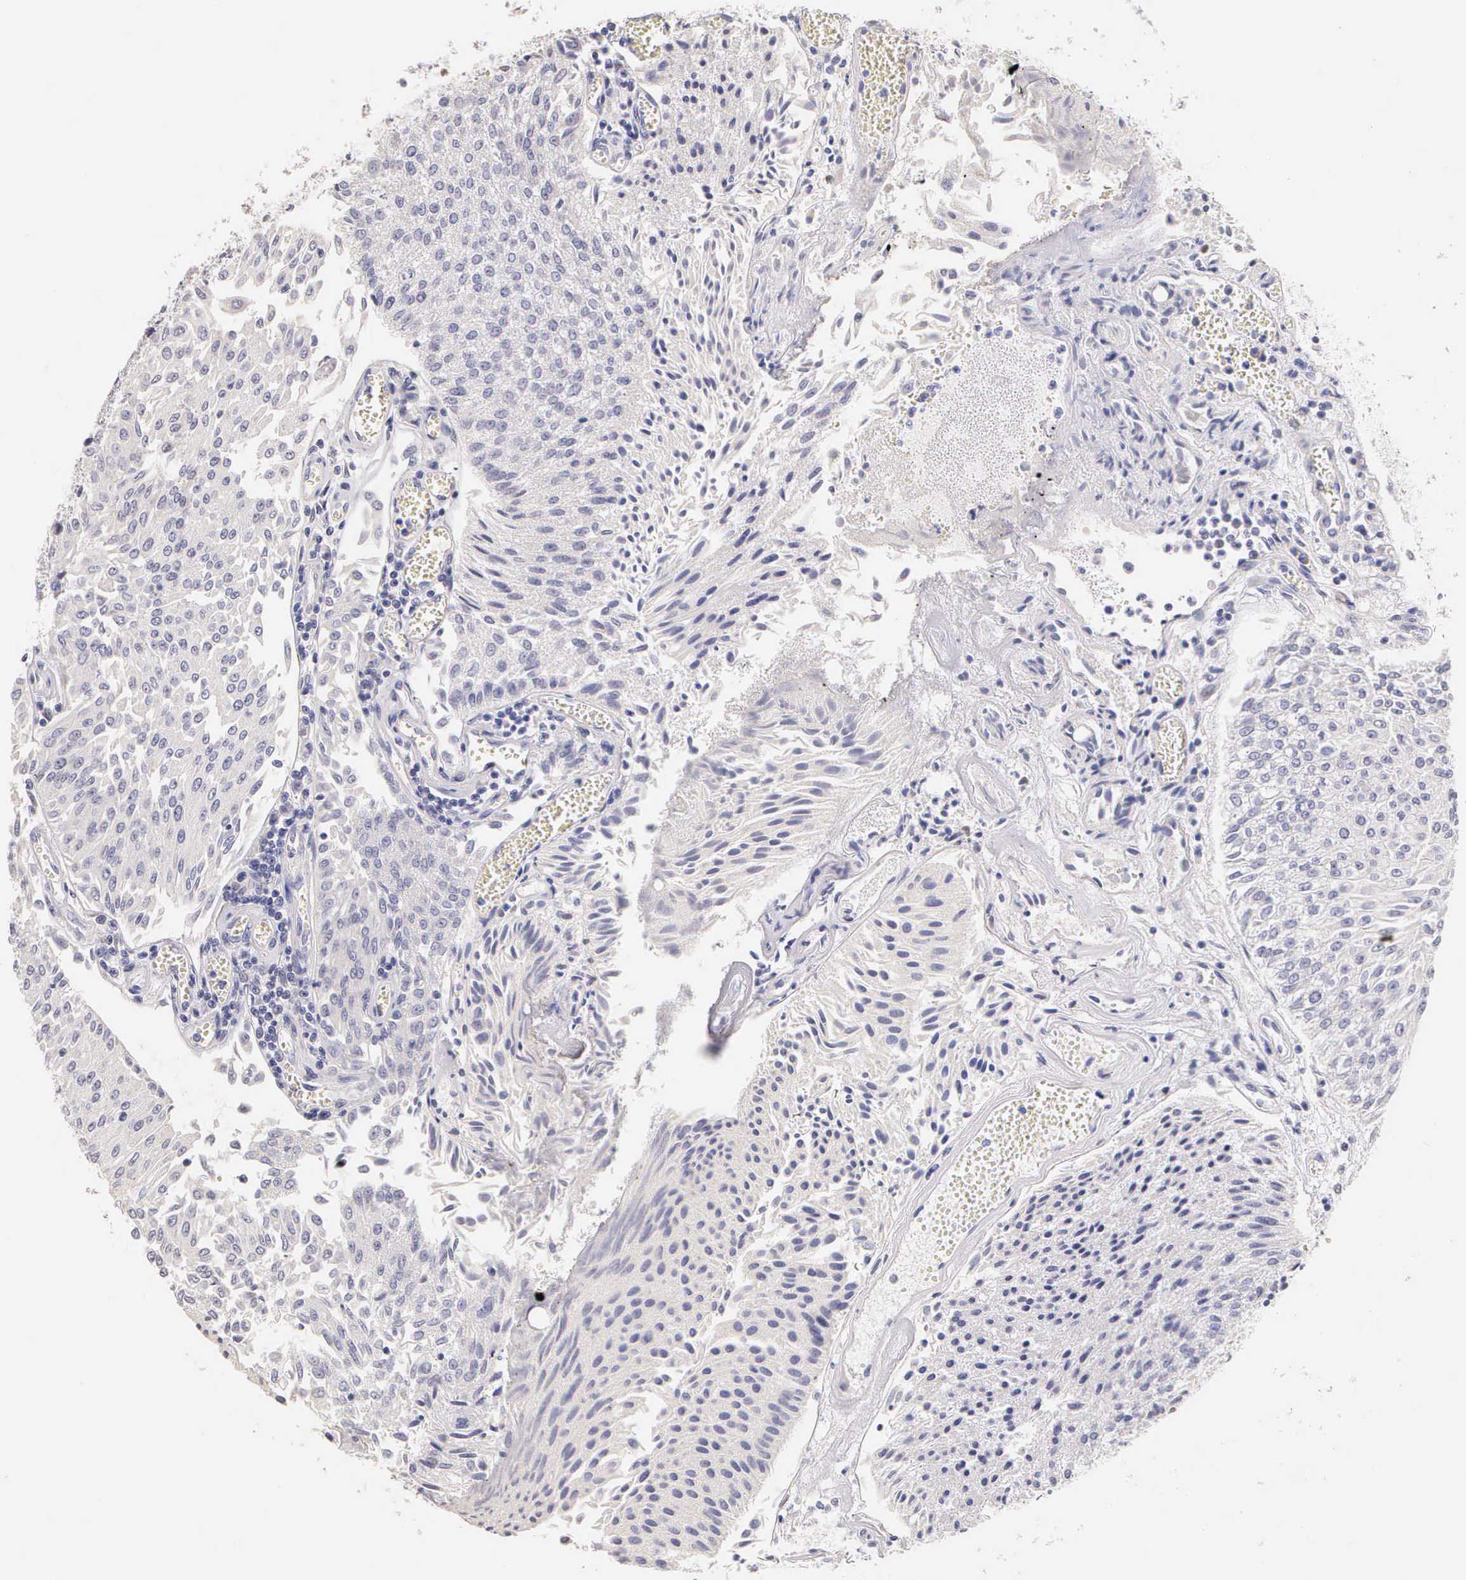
{"staining": {"intensity": "negative", "quantity": "none", "location": "none"}, "tissue": "urothelial cancer", "cell_type": "Tumor cells", "image_type": "cancer", "snomed": [{"axis": "morphology", "description": "Urothelial carcinoma, Low grade"}, {"axis": "topography", "description": "Urinary bladder"}], "caption": "The image shows no significant expression in tumor cells of urothelial cancer.", "gene": "ESR1", "patient": {"sex": "male", "age": 86}}